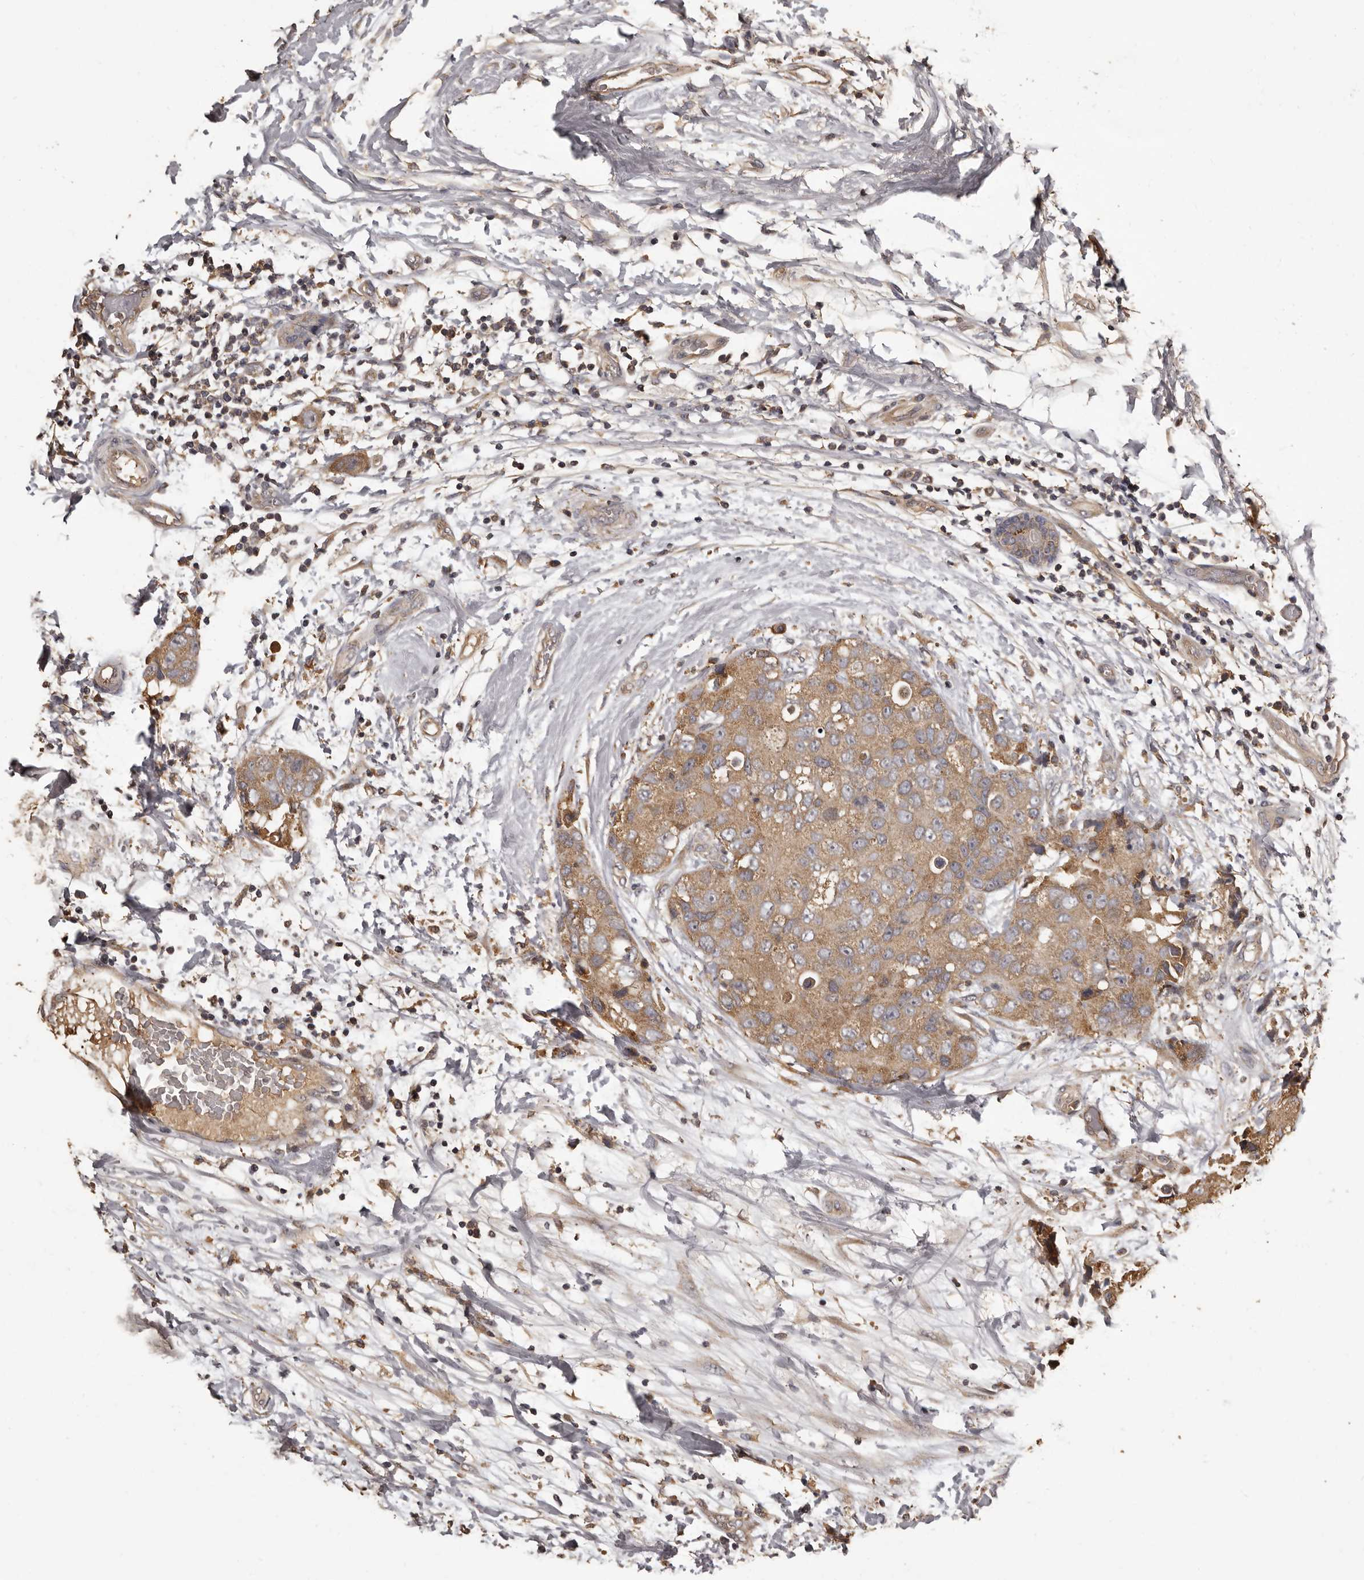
{"staining": {"intensity": "moderate", "quantity": ">75%", "location": "cytoplasmic/membranous"}, "tissue": "breast cancer", "cell_type": "Tumor cells", "image_type": "cancer", "snomed": [{"axis": "morphology", "description": "Duct carcinoma"}, {"axis": "topography", "description": "Breast"}], "caption": "Moderate cytoplasmic/membranous positivity is present in approximately >75% of tumor cells in invasive ductal carcinoma (breast).", "gene": "MGAT5", "patient": {"sex": "female", "age": 62}}